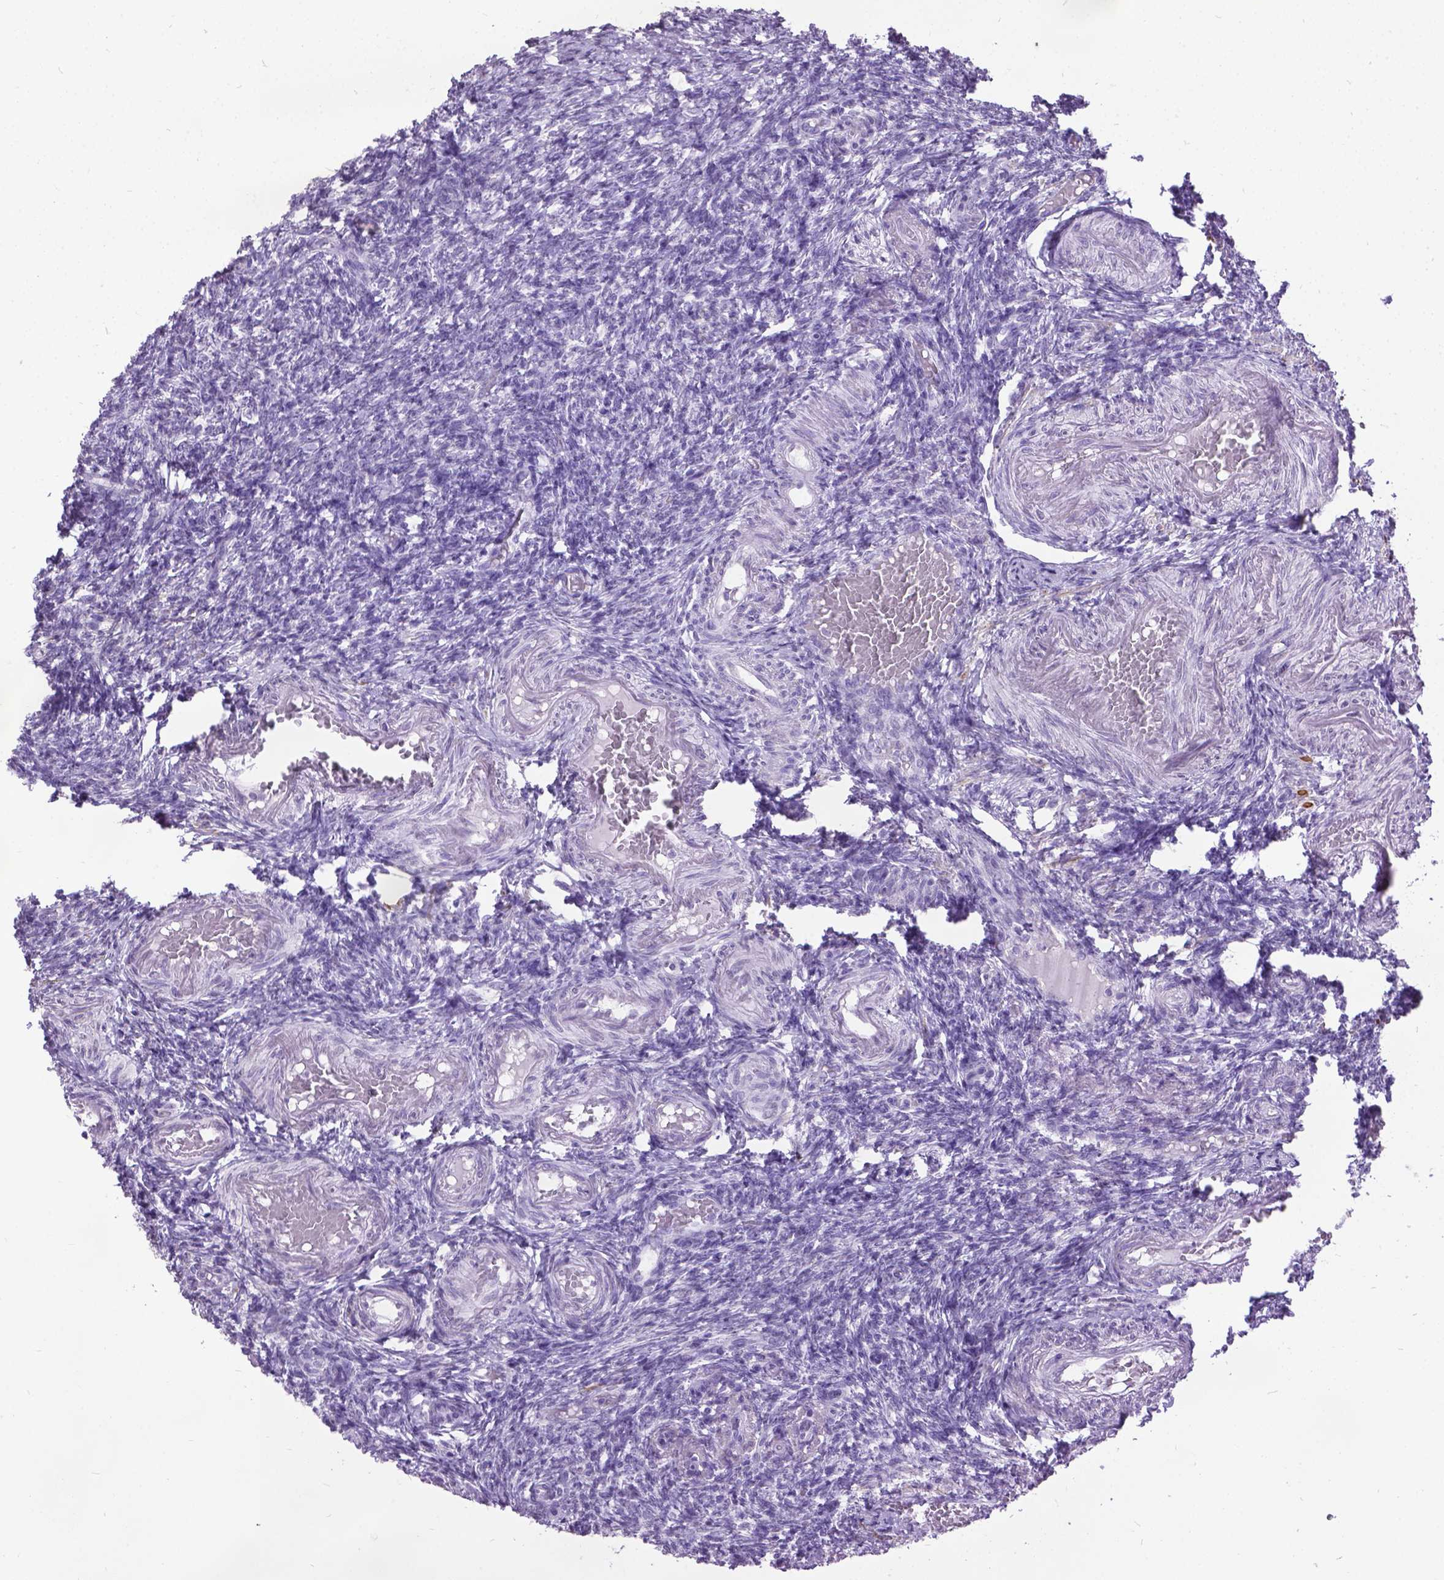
{"staining": {"intensity": "negative", "quantity": "none", "location": "none"}, "tissue": "ovary", "cell_type": "Ovarian stroma cells", "image_type": "normal", "snomed": [{"axis": "morphology", "description": "Normal tissue, NOS"}, {"axis": "topography", "description": "Ovary"}], "caption": "Ovarian stroma cells show no significant protein positivity in unremarkable ovary. Nuclei are stained in blue.", "gene": "MARCHF10", "patient": {"sex": "female", "age": 39}}